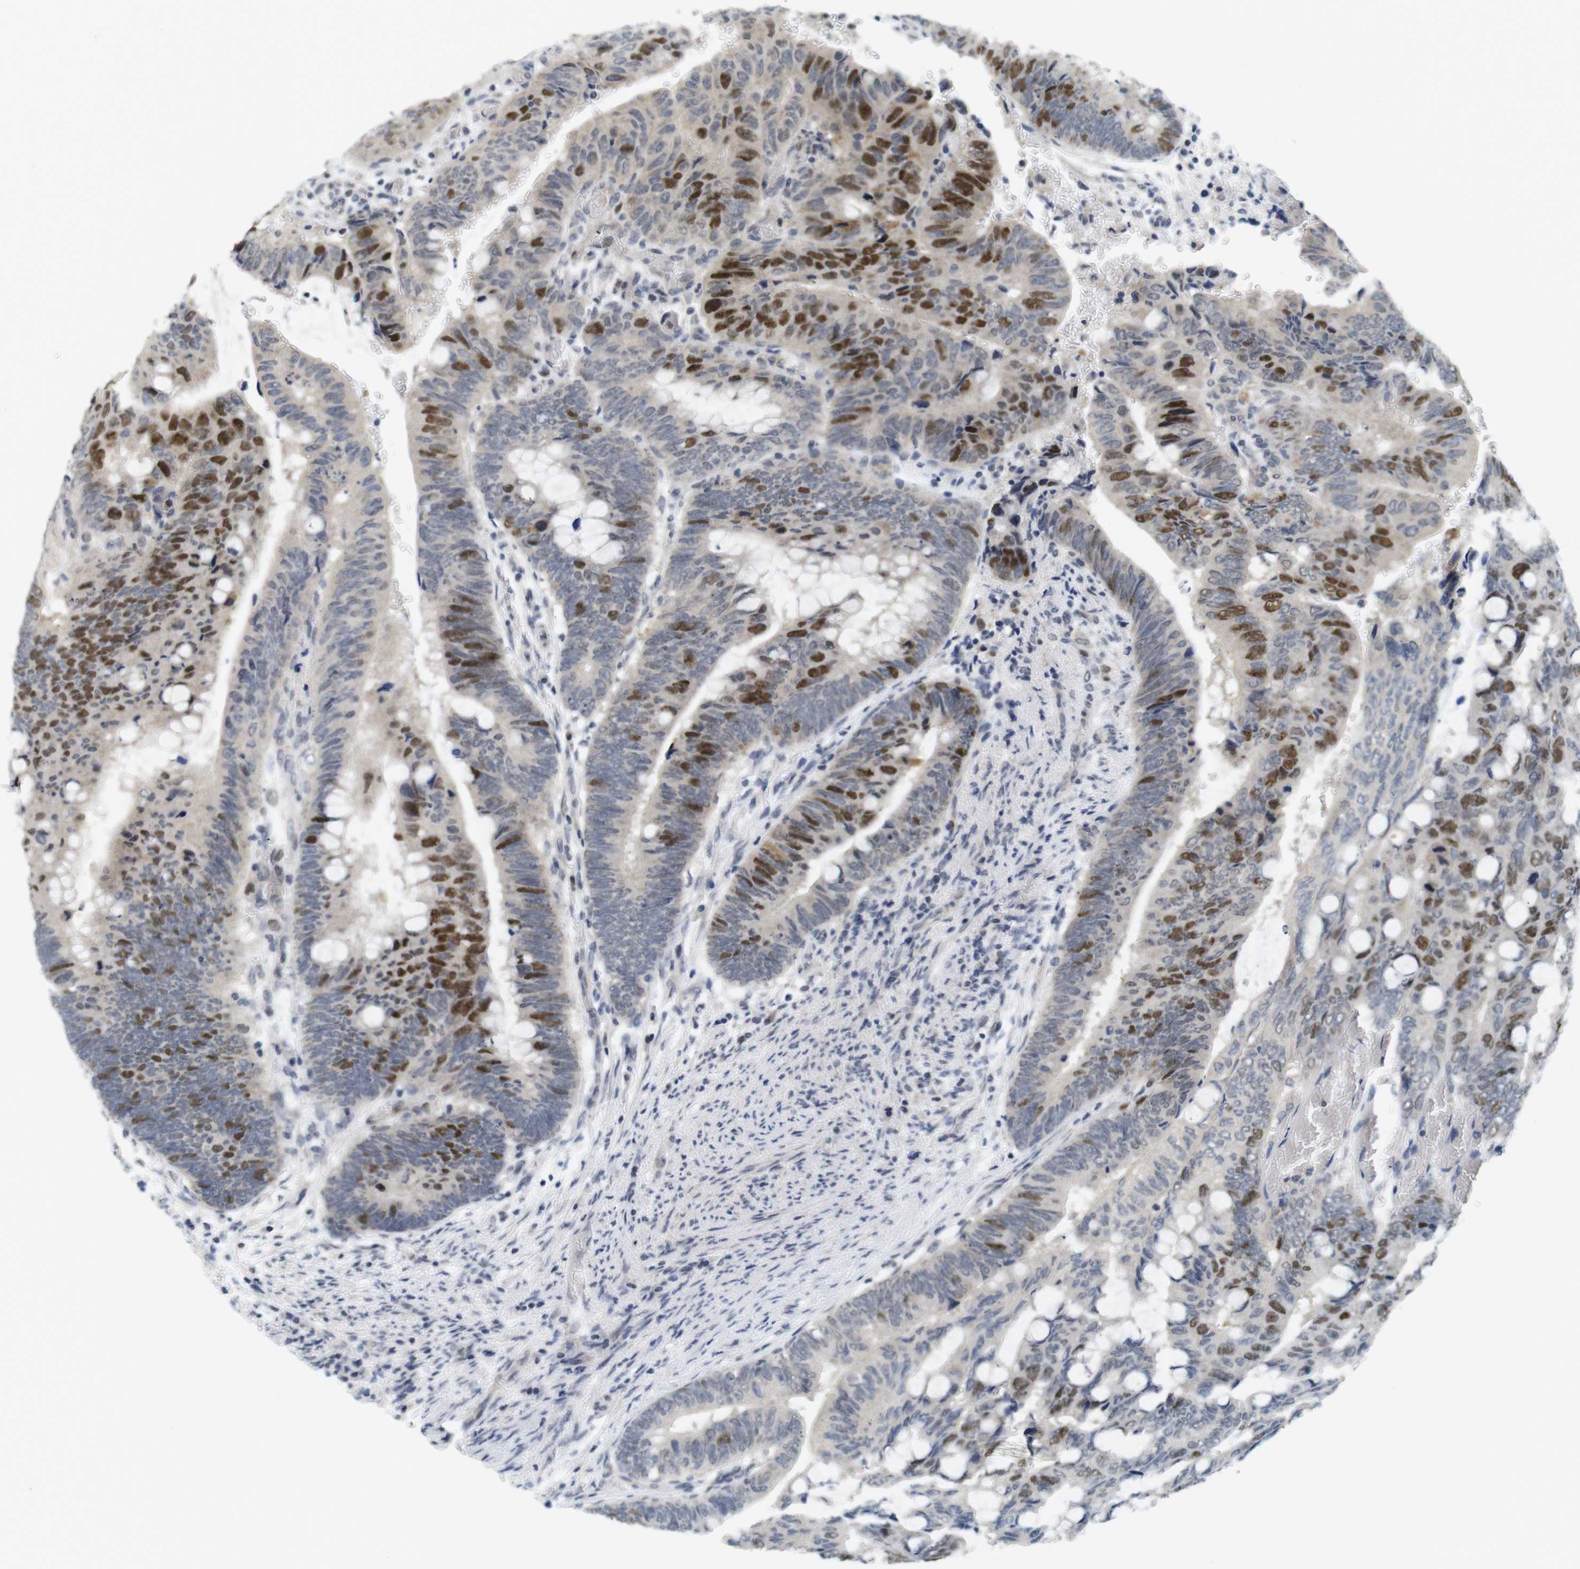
{"staining": {"intensity": "strong", "quantity": "25%-75%", "location": "nuclear"}, "tissue": "colorectal cancer", "cell_type": "Tumor cells", "image_type": "cancer", "snomed": [{"axis": "morphology", "description": "Normal tissue, NOS"}, {"axis": "morphology", "description": "Adenocarcinoma, NOS"}, {"axis": "topography", "description": "Rectum"}, {"axis": "topography", "description": "Peripheral nerve tissue"}], "caption": "Colorectal cancer (adenocarcinoma) stained with a protein marker reveals strong staining in tumor cells.", "gene": "SKP2", "patient": {"sex": "male", "age": 92}}